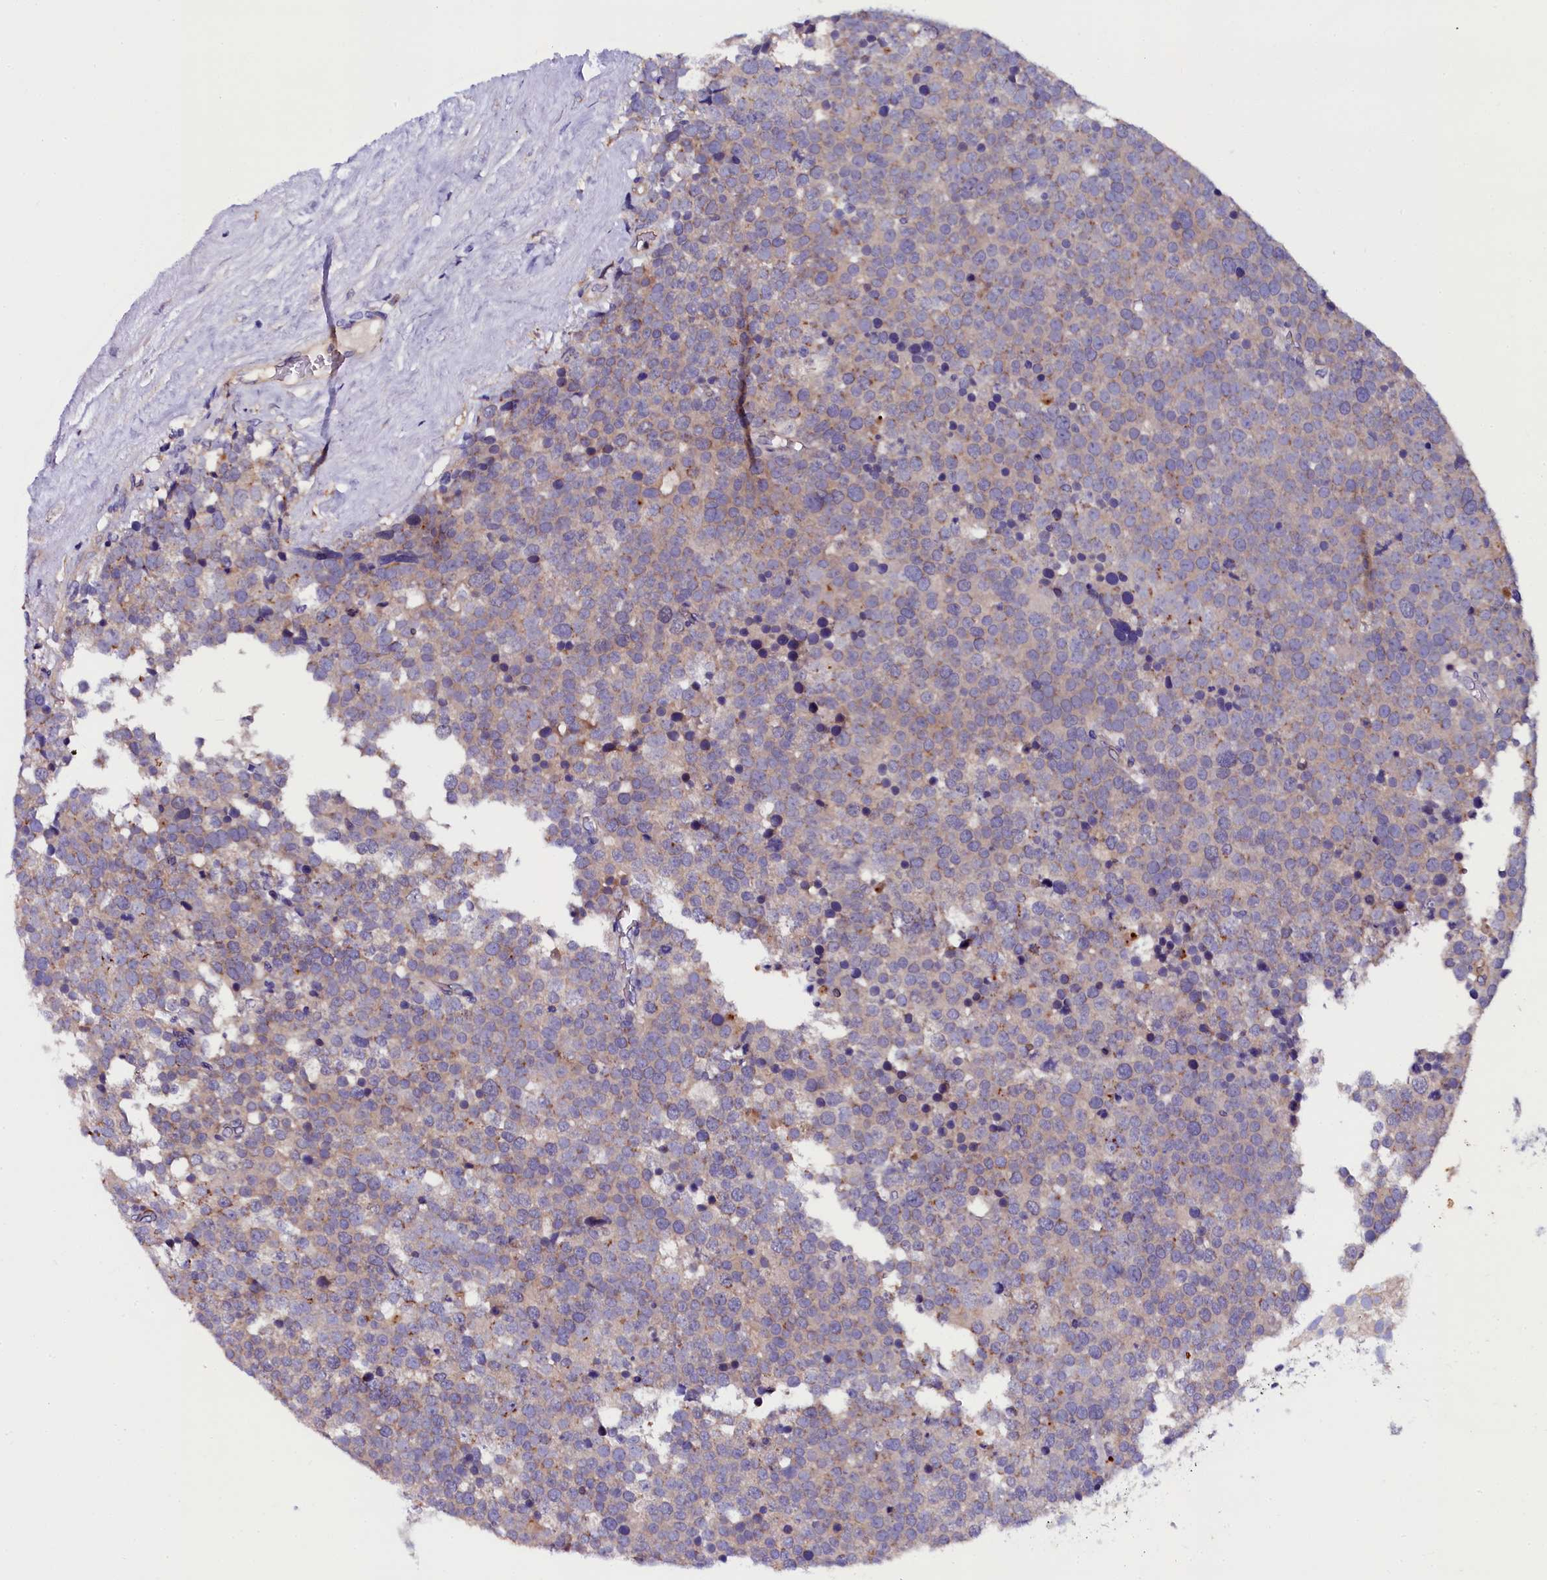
{"staining": {"intensity": "weak", "quantity": ">75%", "location": "cytoplasmic/membranous"}, "tissue": "testis cancer", "cell_type": "Tumor cells", "image_type": "cancer", "snomed": [{"axis": "morphology", "description": "Seminoma, NOS"}, {"axis": "topography", "description": "Testis"}], "caption": "The image demonstrates staining of testis cancer (seminoma), revealing weak cytoplasmic/membranous protein staining (brown color) within tumor cells. The protein of interest is shown in brown color, while the nuclei are stained blue.", "gene": "OTOL1", "patient": {"sex": "male", "age": 71}}